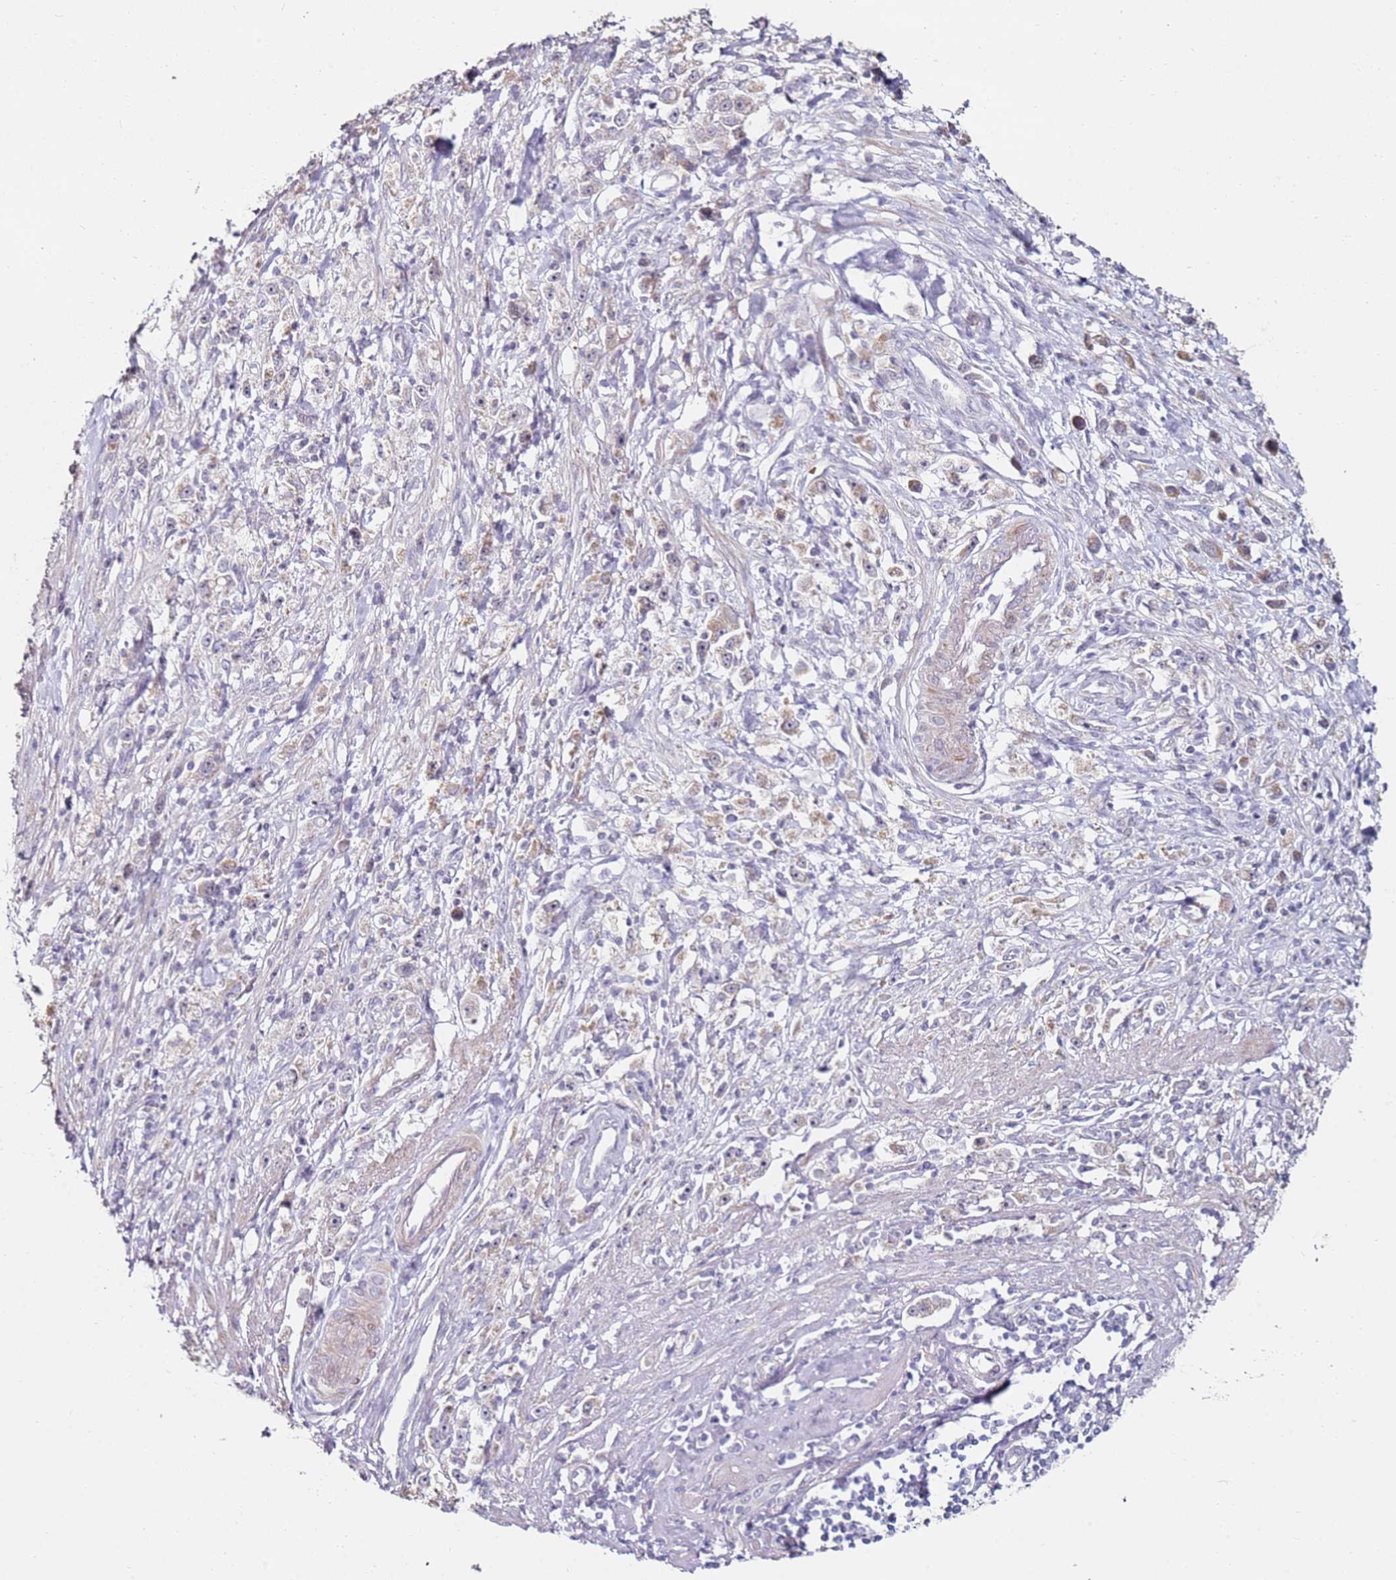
{"staining": {"intensity": "negative", "quantity": "none", "location": "none"}, "tissue": "stomach cancer", "cell_type": "Tumor cells", "image_type": "cancer", "snomed": [{"axis": "morphology", "description": "Adenocarcinoma, NOS"}, {"axis": "topography", "description": "Stomach"}], "caption": "High power microscopy photomicrograph of an immunohistochemistry photomicrograph of stomach cancer, revealing no significant positivity in tumor cells.", "gene": "RARS2", "patient": {"sex": "female", "age": 59}}